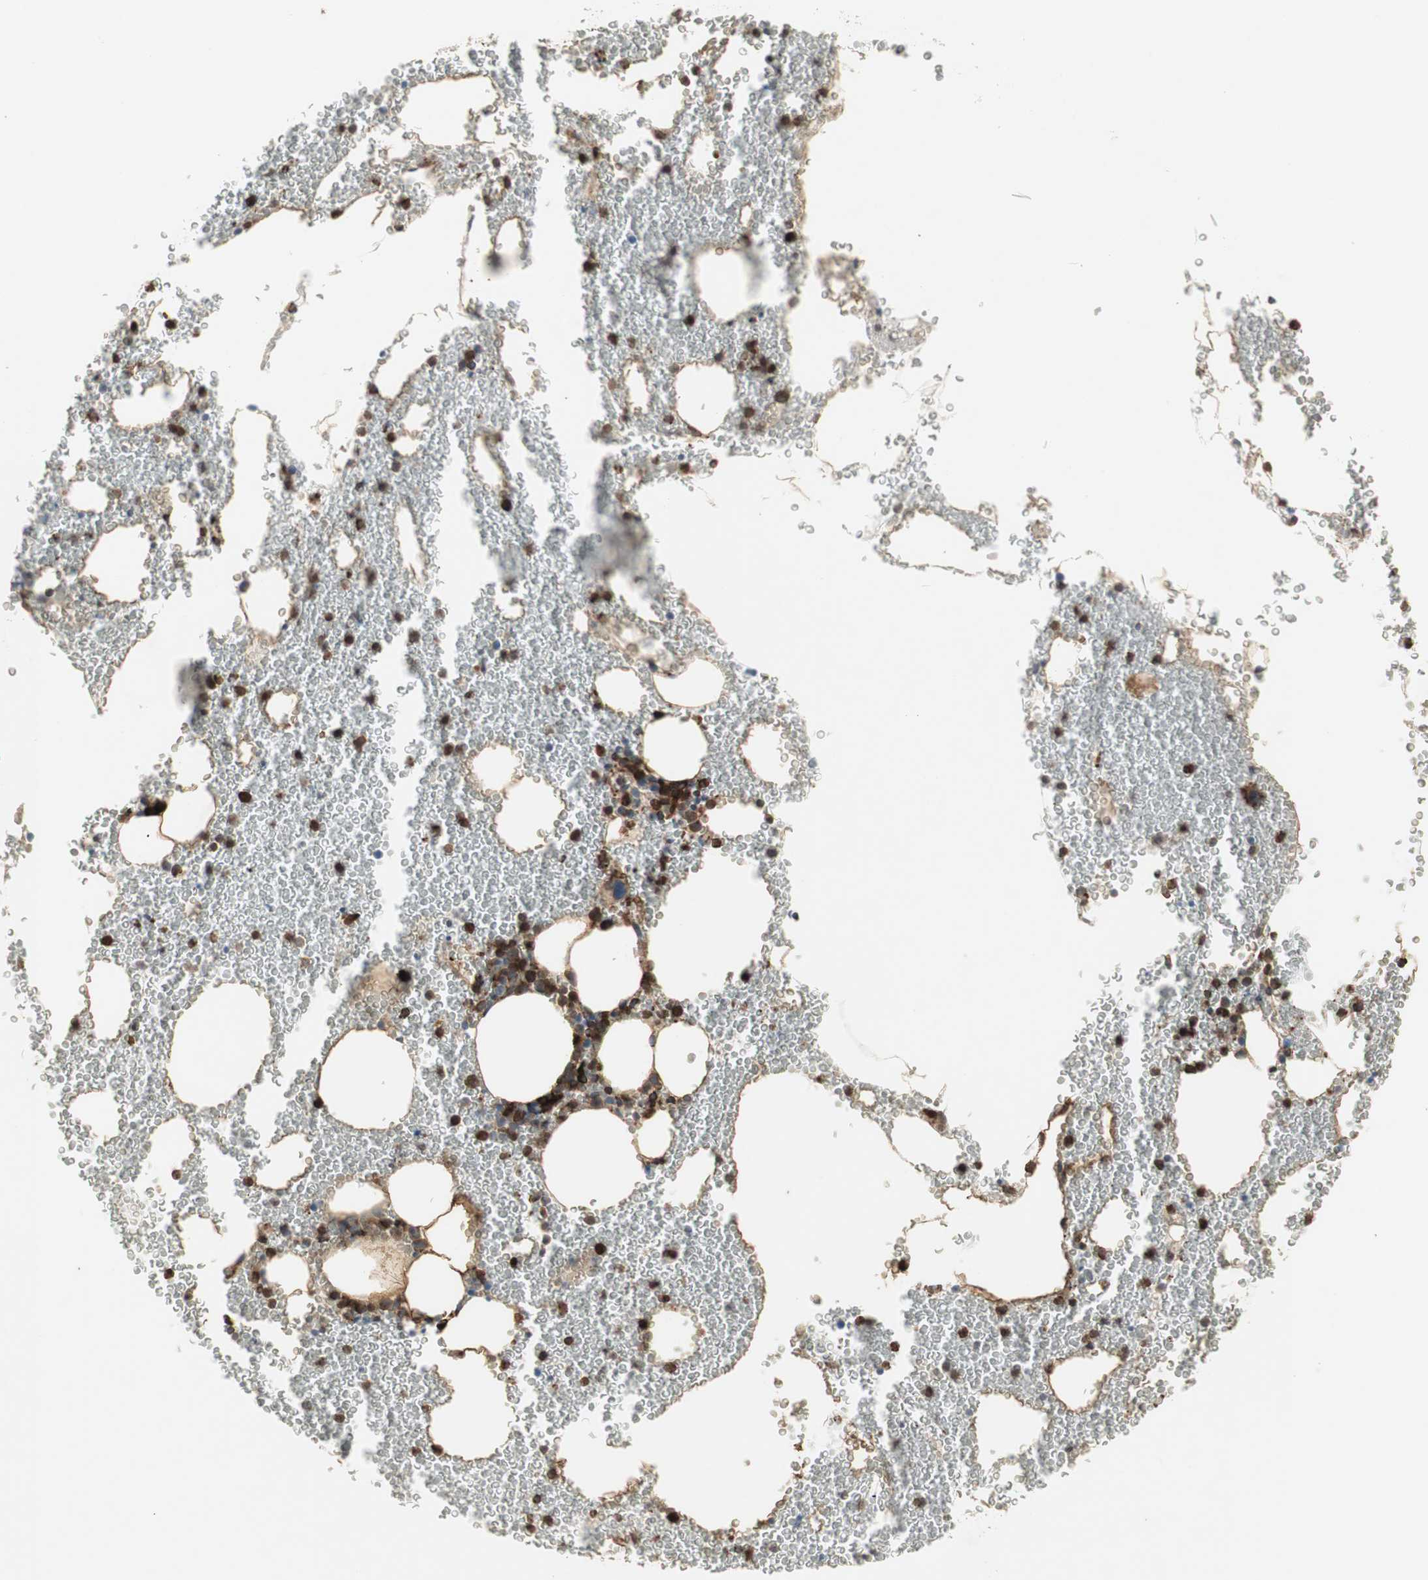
{"staining": {"intensity": "strong", "quantity": ">75%", "location": "cytoplasmic/membranous,nuclear"}, "tissue": "bone marrow", "cell_type": "Hematopoietic cells", "image_type": "normal", "snomed": [{"axis": "morphology", "description": "Normal tissue, NOS"}, {"axis": "morphology", "description": "Inflammation, NOS"}, {"axis": "topography", "description": "Bone marrow"}], "caption": "Approximately >75% of hematopoietic cells in unremarkable human bone marrow show strong cytoplasmic/membranous,nuclear protein expression as visualized by brown immunohistochemical staining.", "gene": "MMP3", "patient": {"sex": "male", "age": 74}}